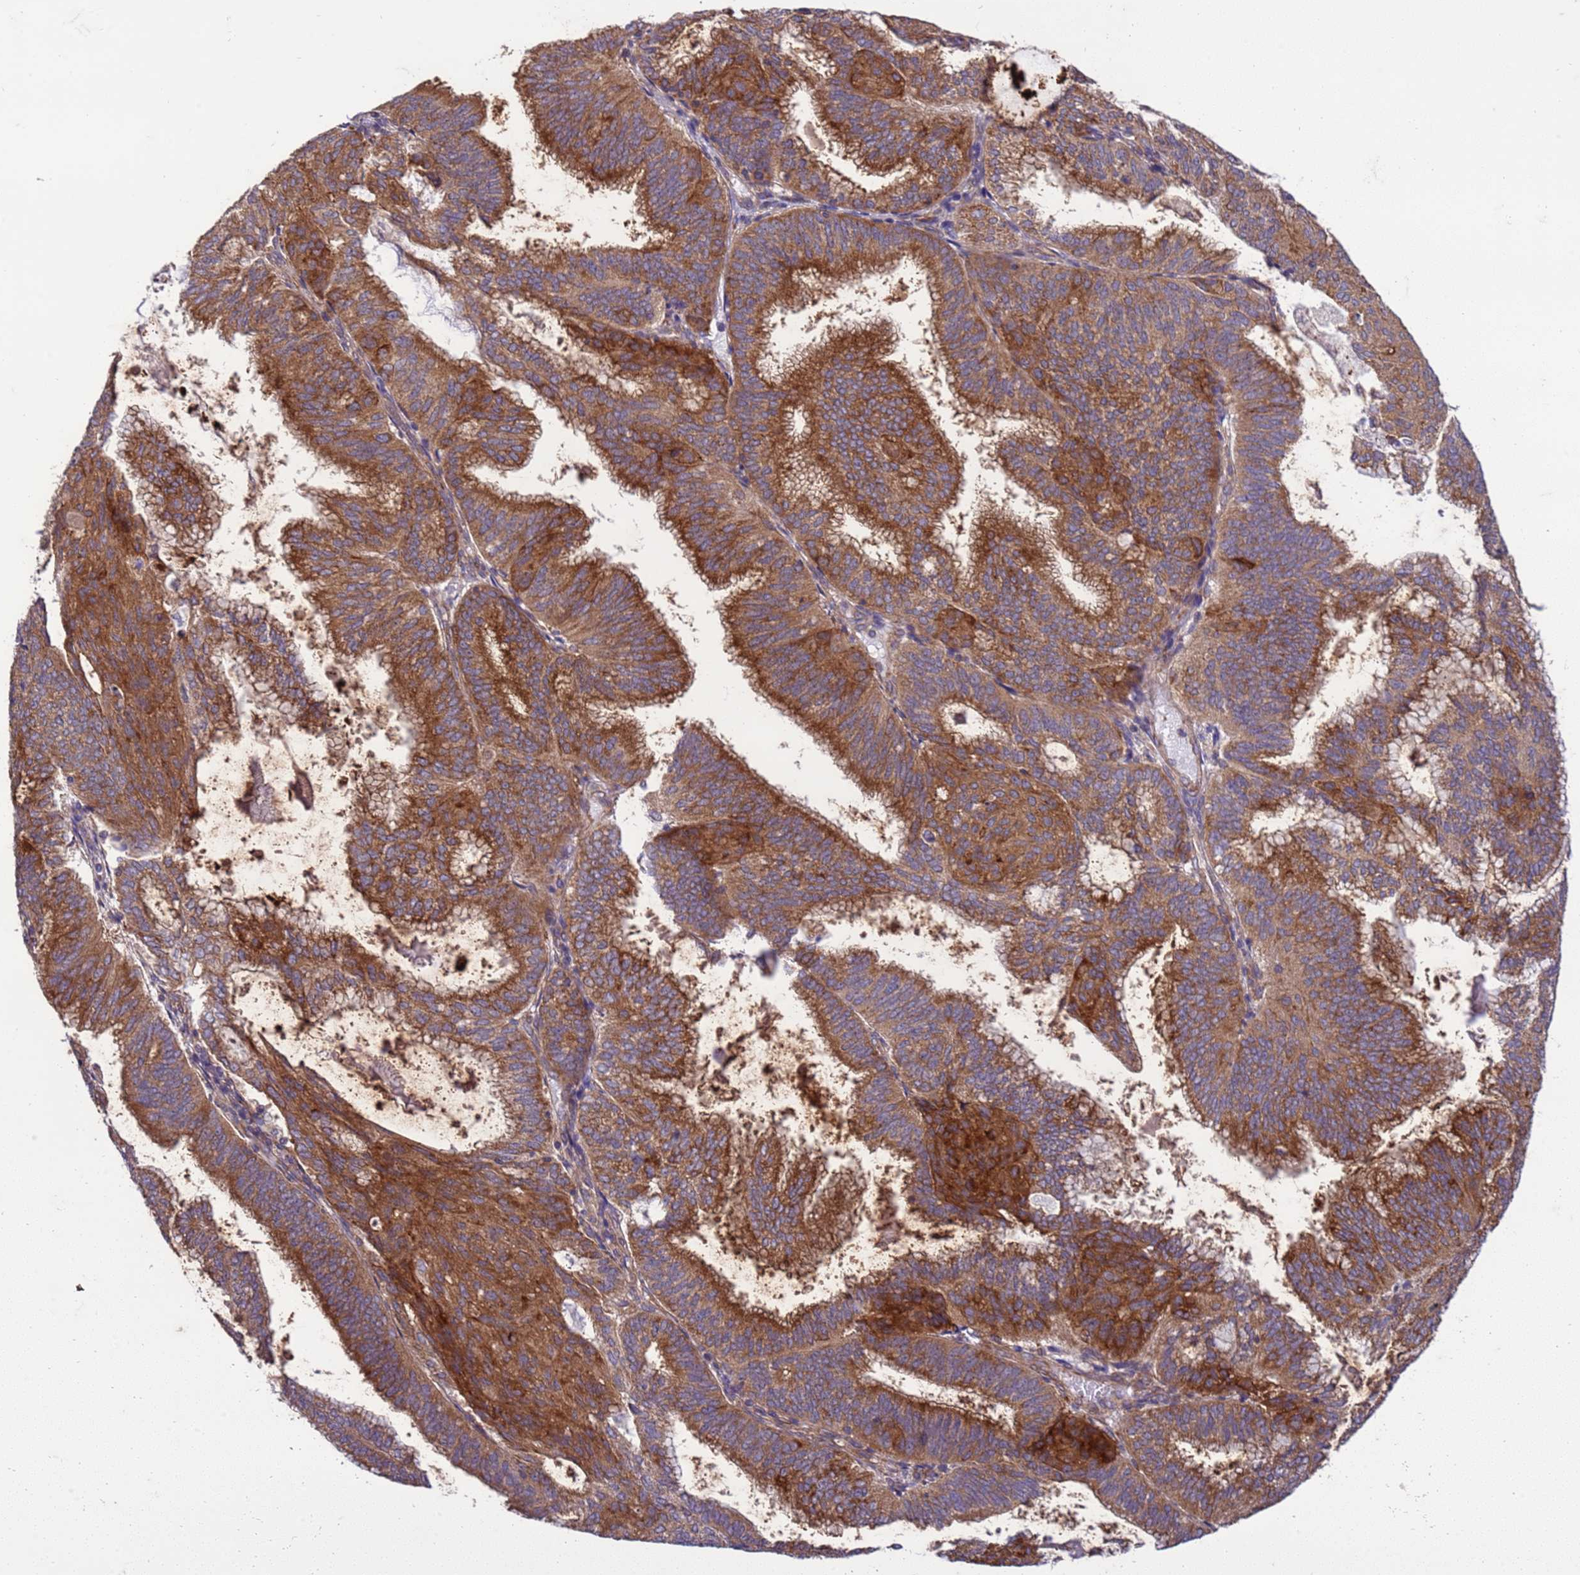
{"staining": {"intensity": "strong", "quantity": ">75%", "location": "cytoplasmic/membranous"}, "tissue": "endometrial cancer", "cell_type": "Tumor cells", "image_type": "cancer", "snomed": [{"axis": "morphology", "description": "Adenocarcinoma, NOS"}, {"axis": "topography", "description": "Endometrium"}], "caption": "Endometrial cancer stained with a brown dye shows strong cytoplasmic/membranous positive staining in approximately >75% of tumor cells.", "gene": "GEN1", "patient": {"sex": "female", "age": 49}}